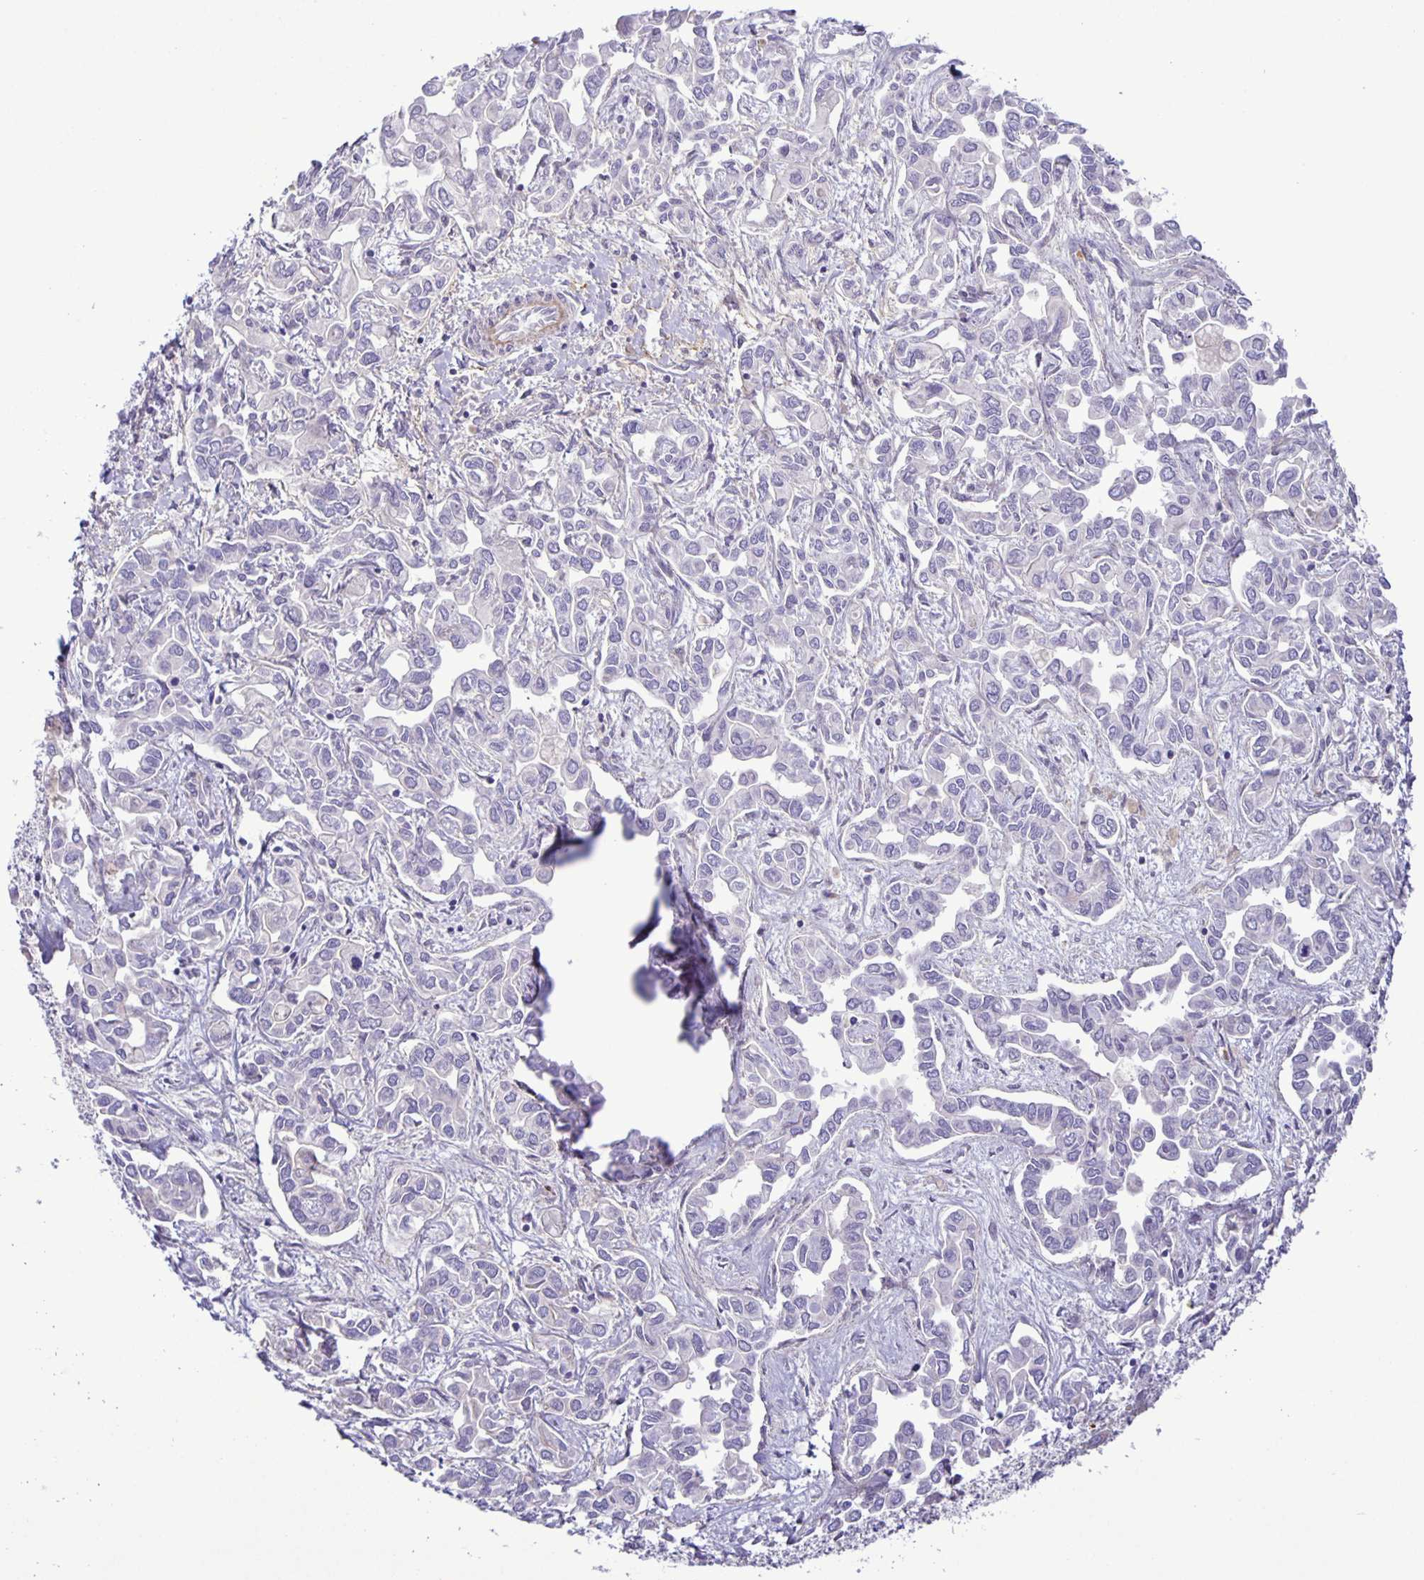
{"staining": {"intensity": "negative", "quantity": "none", "location": "none"}, "tissue": "liver cancer", "cell_type": "Tumor cells", "image_type": "cancer", "snomed": [{"axis": "morphology", "description": "Cholangiocarcinoma"}, {"axis": "topography", "description": "Liver"}], "caption": "A photomicrograph of liver cancer (cholangiocarcinoma) stained for a protein demonstrates no brown staining in tumor cells.", "gene": "ADCK1", "patient": {"sex": "female", "age": 64}}